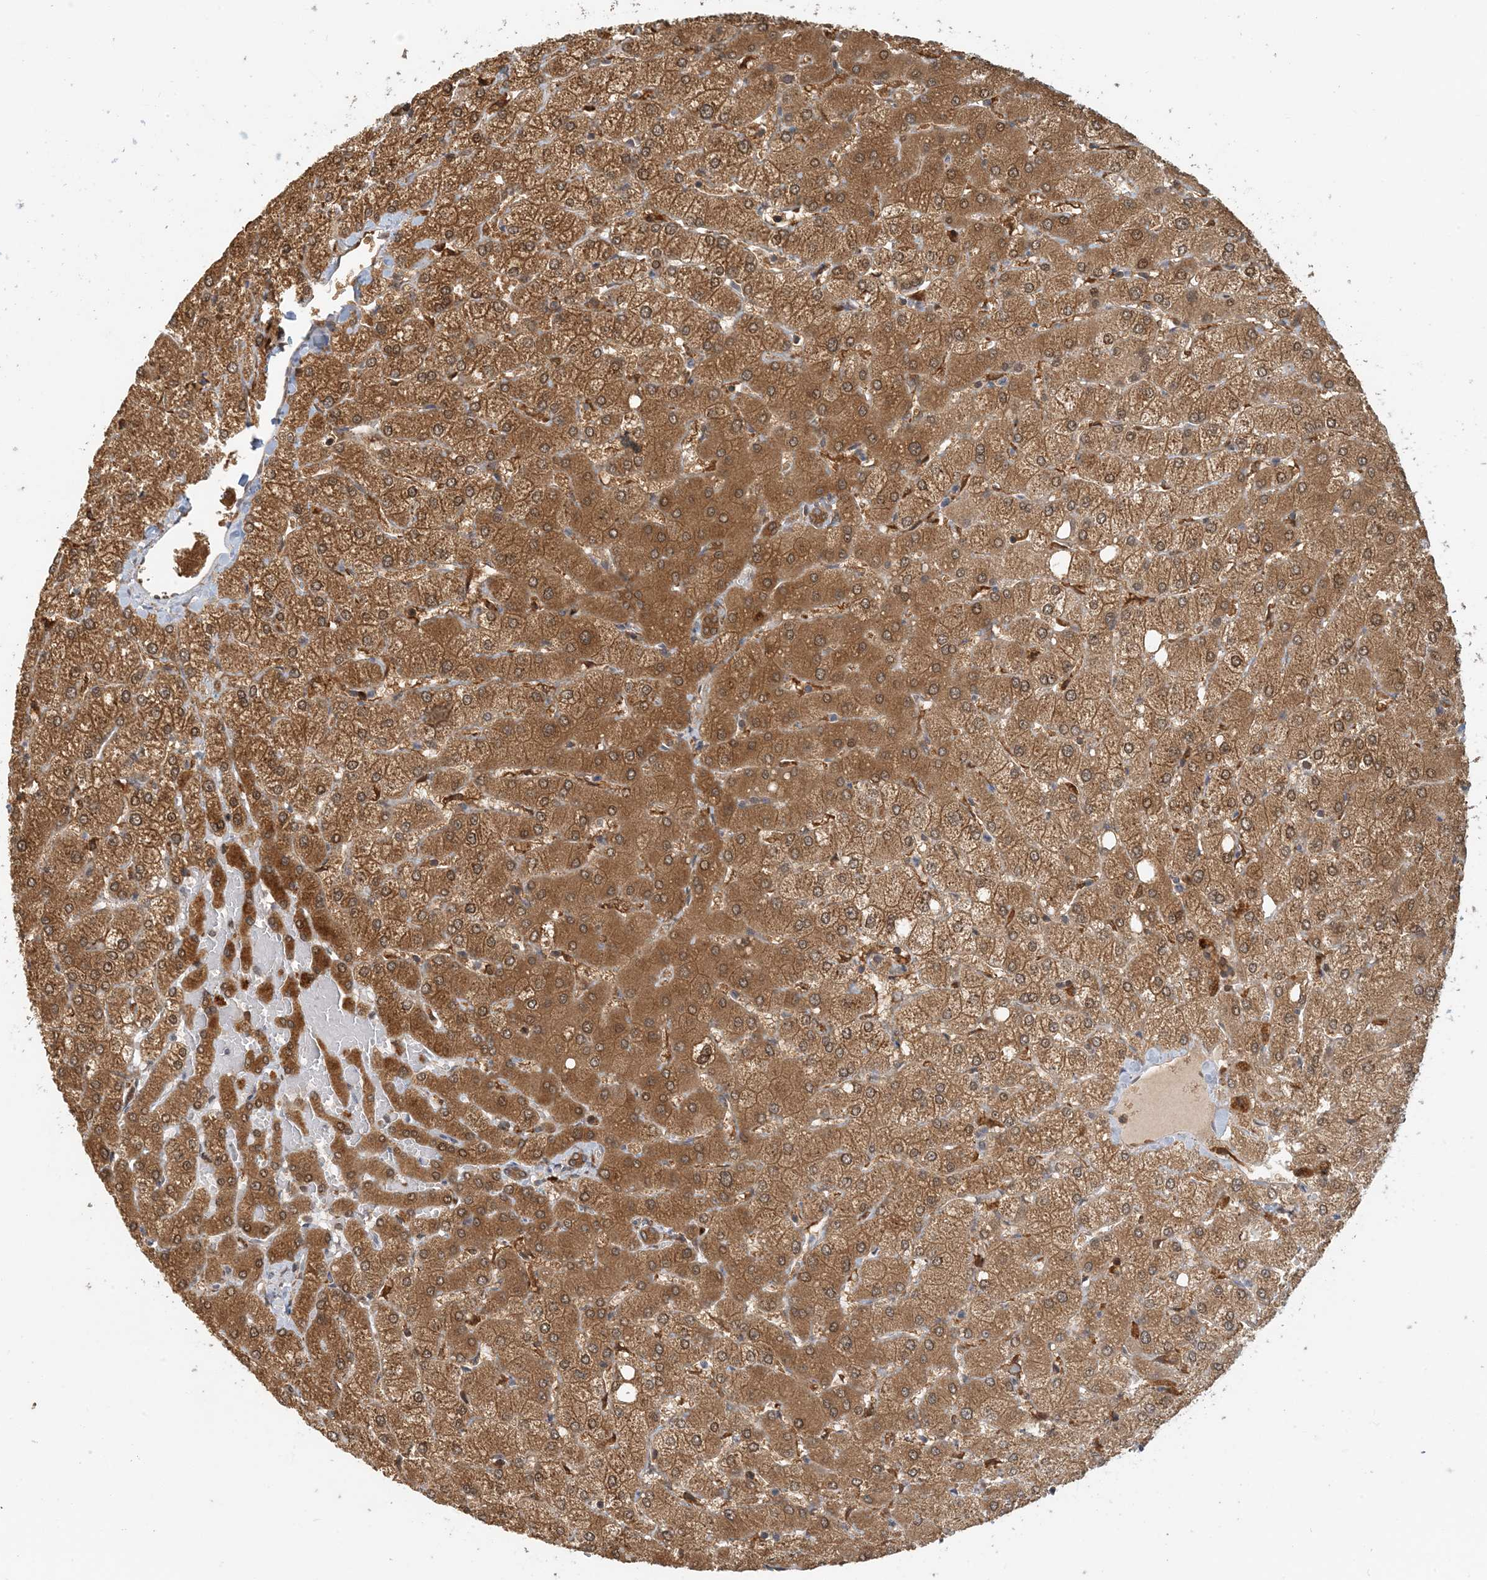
{"staining": {"intensity": "moderate", "quantity": ">75%", "location": "cytoplasmic/membranous"}, "tissue": "liver", "cell_type": "Cholangiocytes", "image_type": "normal", "snomed": [{"axis": "morphology", "description": "Normal tissue, NOS"}, {"axis": "topography", "description": "Liver"}], "caption": "Liver stained with DAB immunohistochemistry reveals medium levels of moderate cytoplasmic/membranous staining in approximately >75% of cholangiocytes.", "gene": "HNMT", "patient": {"sex": "female", "age": 54}}